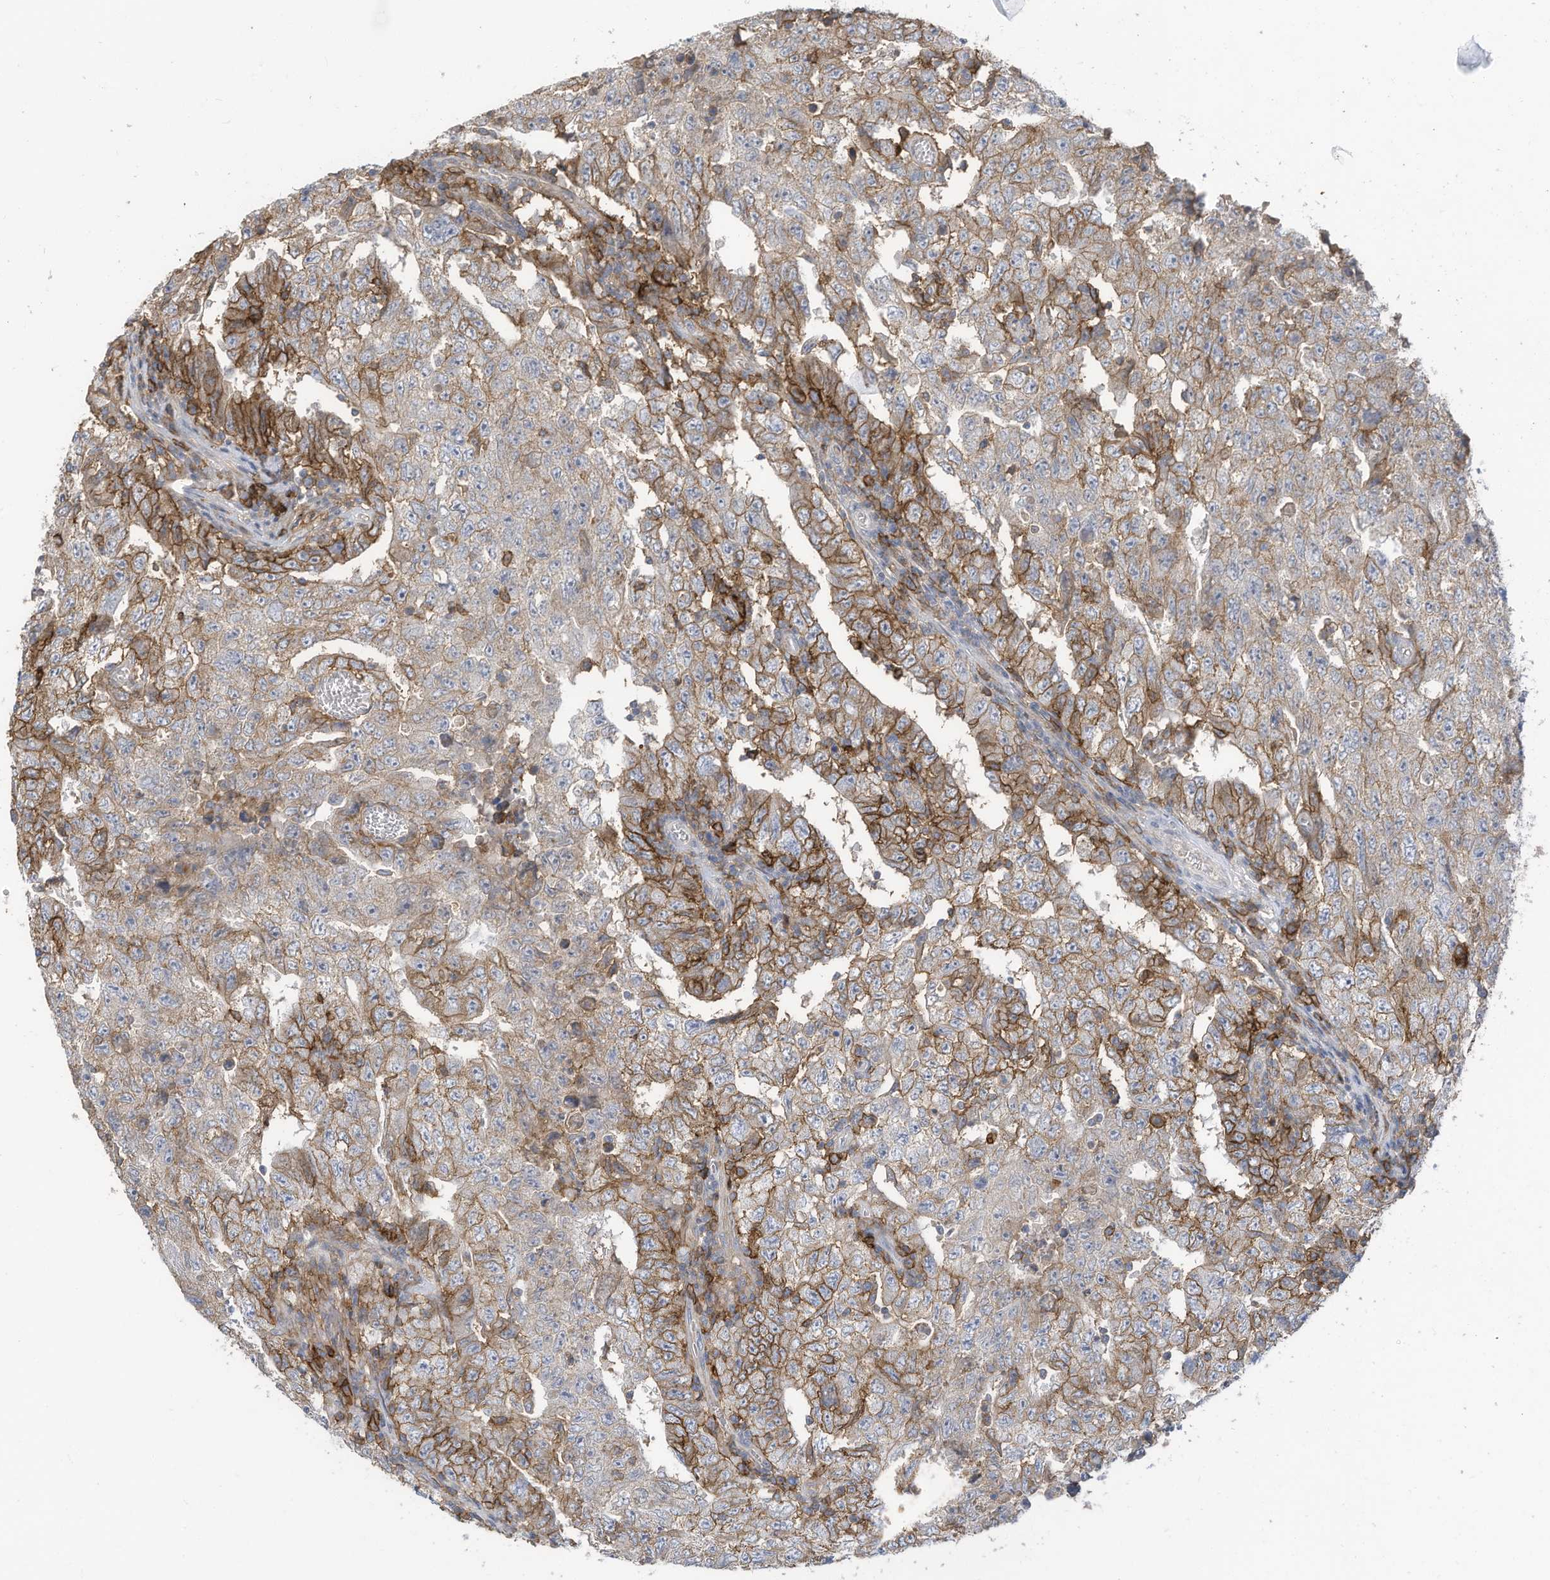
{"staining": {"intensity": "moderate", "quantity": ">75%", "location": "cytoplasmic/membranous"}, "tissue": "testis cancer", "cell_type": "Tumor cells", "image_type": "cancer", "snomed": [{"axis": "morphology", "description": "Carcinoma, Embryonal, NOS"}, {"axis": "topography", "description": "Testis"}], "caption": "This is an image of IHC staining of testis embryonal carcinoma, which shows moderate expression in the cytoplasmic/membranous of tumor cells.", "gene": "SLC1A5", "patient": {"sex": "male", "age": 26}}